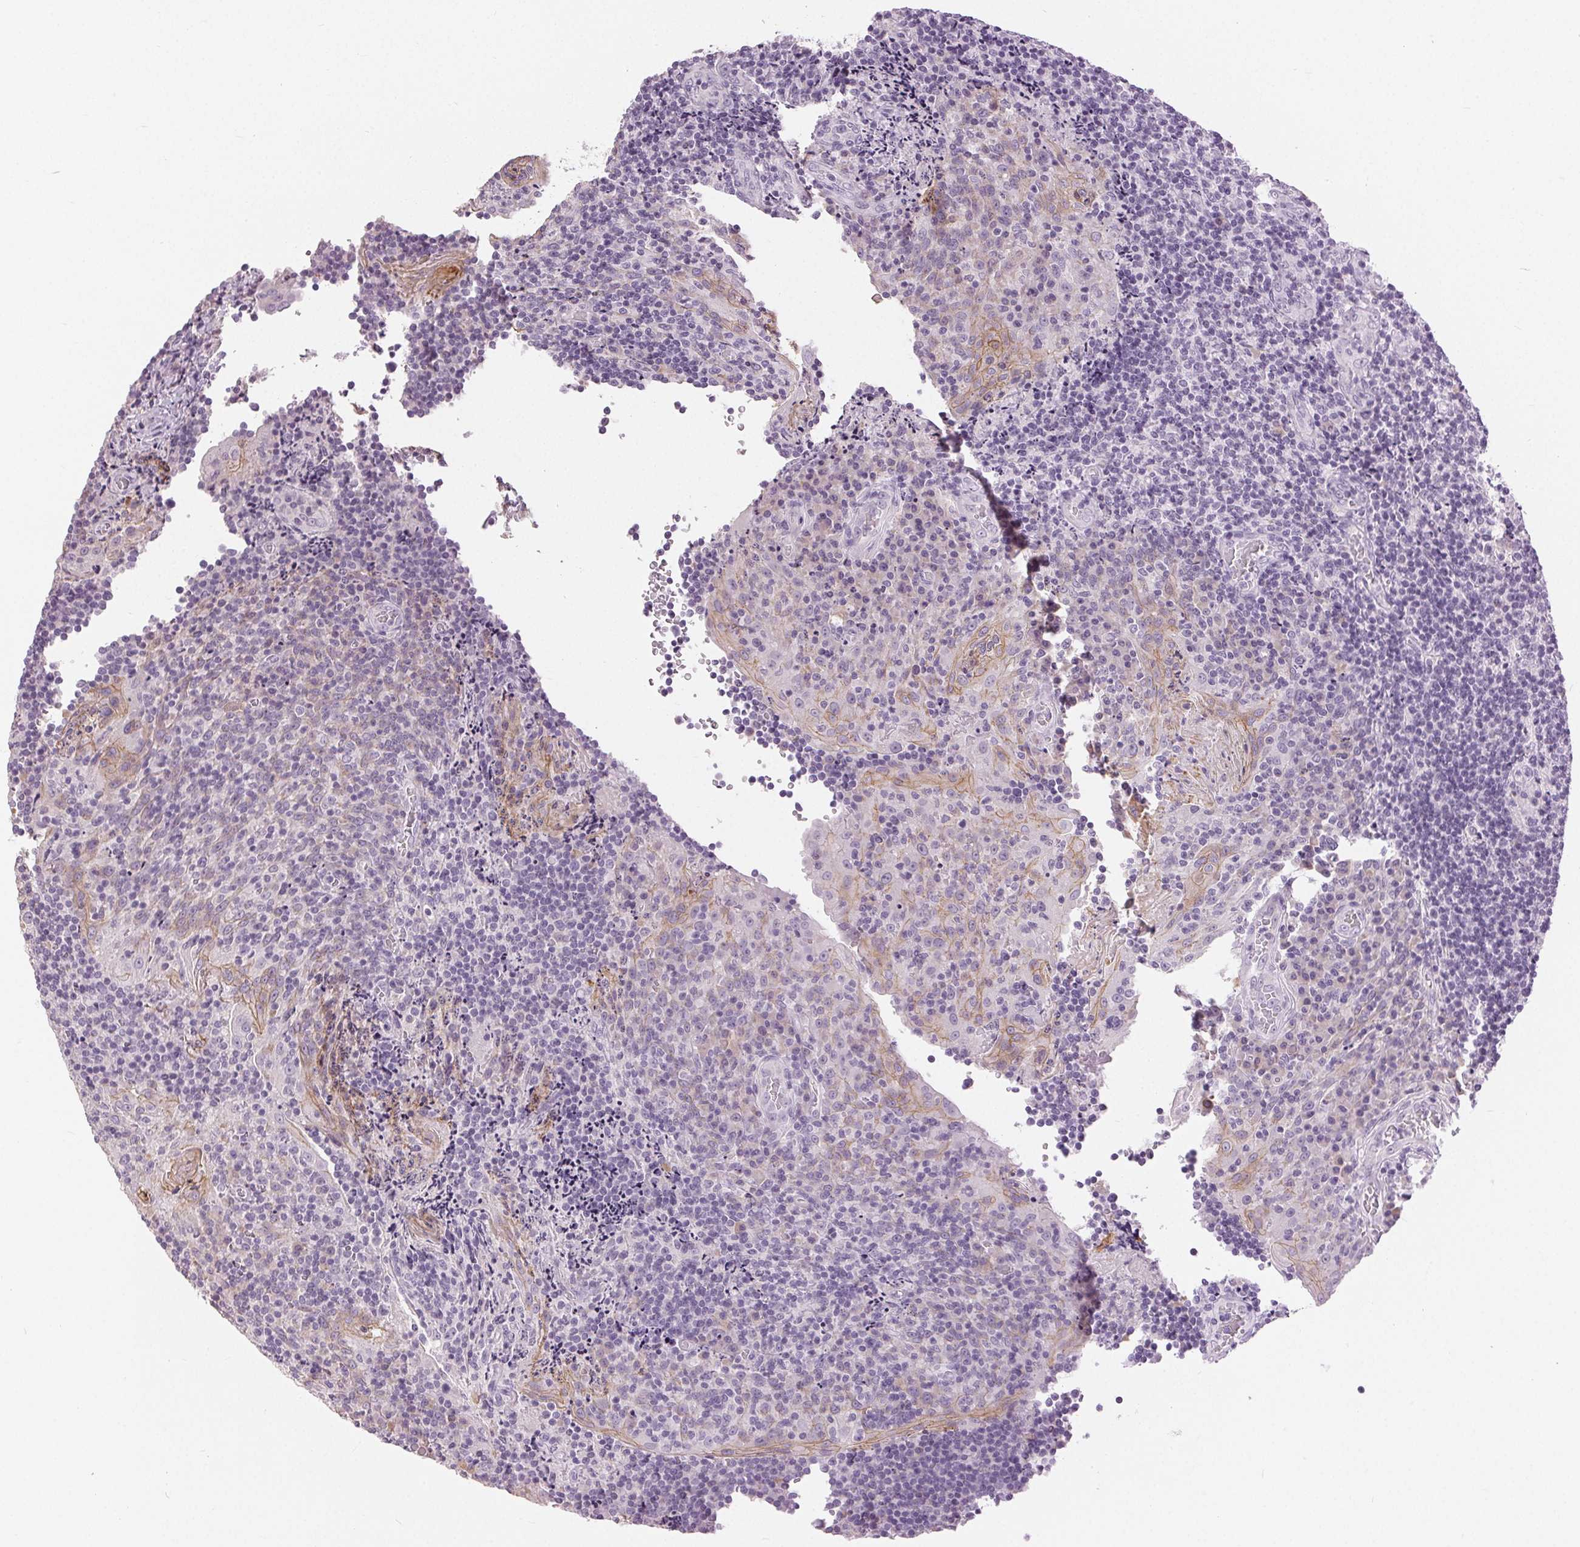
{"staining": {"intensity": "negative", "quantity": "none", "location": "none"}, "tissue": "tonsil", "cell_type": "Germinal center cells", "image_type": "normal", "snomed": [{"axis": "morphology", "description": "Normal tissue, NOS"}, {"axis": "topography", "description": "Tonsil"}], "caption": "Tonsil was stained to show a protein in brown. There is no significant positivity in germinal center cells. (DAB immunohistochemistry (IHC) visualized using brightfield microscopy, high magnification).", "gene": "DSG3", "patient": {"sex": "male", "age": 17}}